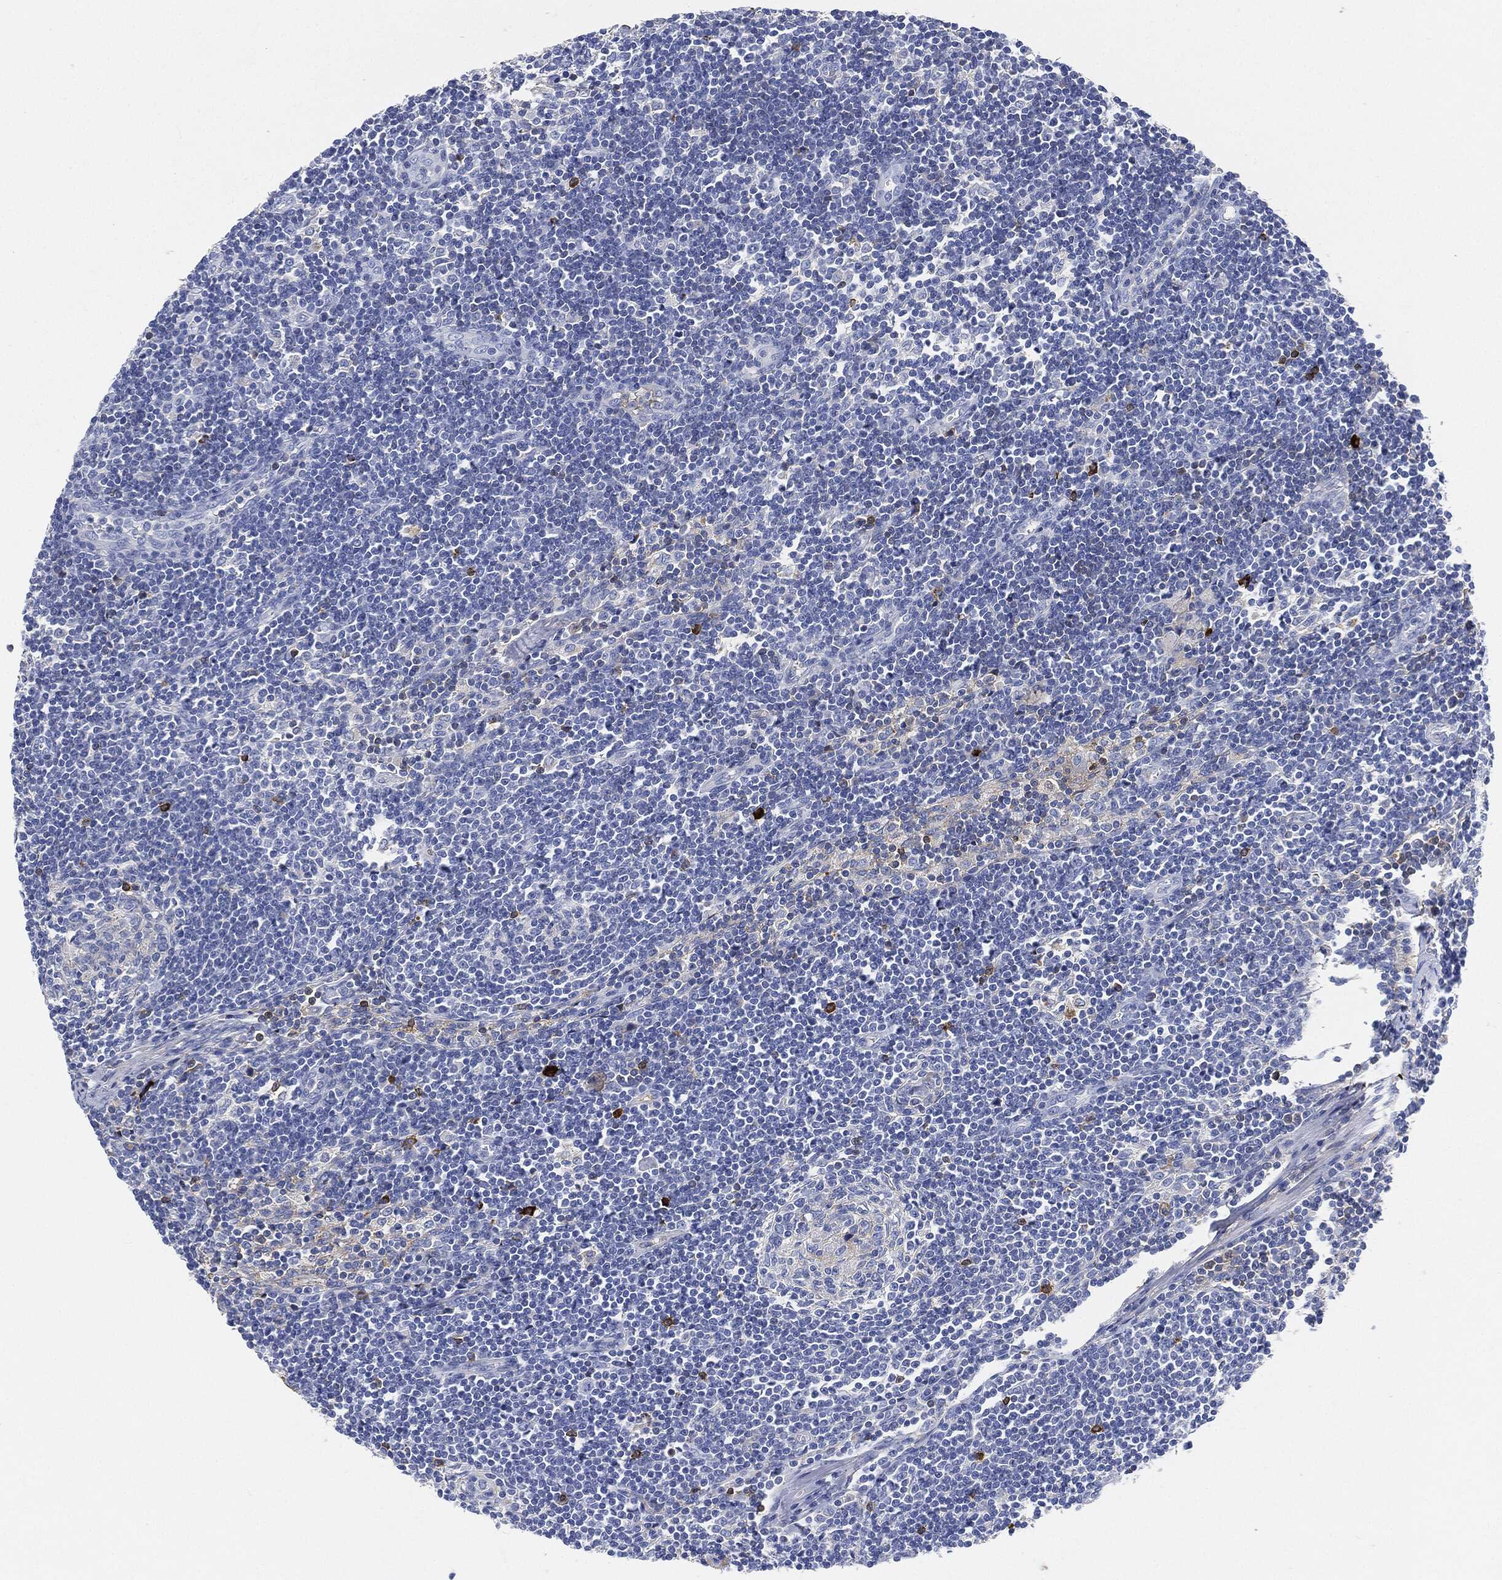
{"staining": {"intensity": "strong", "quantity": "<25%", "location": "cytoplasmic/membranous"}, "tissue": "lymph node", "cell_type": "Non-germinal center cells", "image_type": "normal", "snomed": [{"axis": "morphology", "description": "Normal tissue, NOS"}, {"axis": "morphology", "description": "Adenocarcinoma, NOS"}, {"axis": "topography", "description": "Lymph node"}, {"axis": "topography", "description": "Pancreas"}], "caption": "High-magnification brightfield microscopy of benign lymph node stained with DAB (brown) and counterstained with hematoxylin (blue). non-germinal center cells exhibit strong cytoplasmic/membranous positivity is present in approximately<25% of cells.", "gene": "IGLV6", "patient": {"sex": "female", "age": 58}}